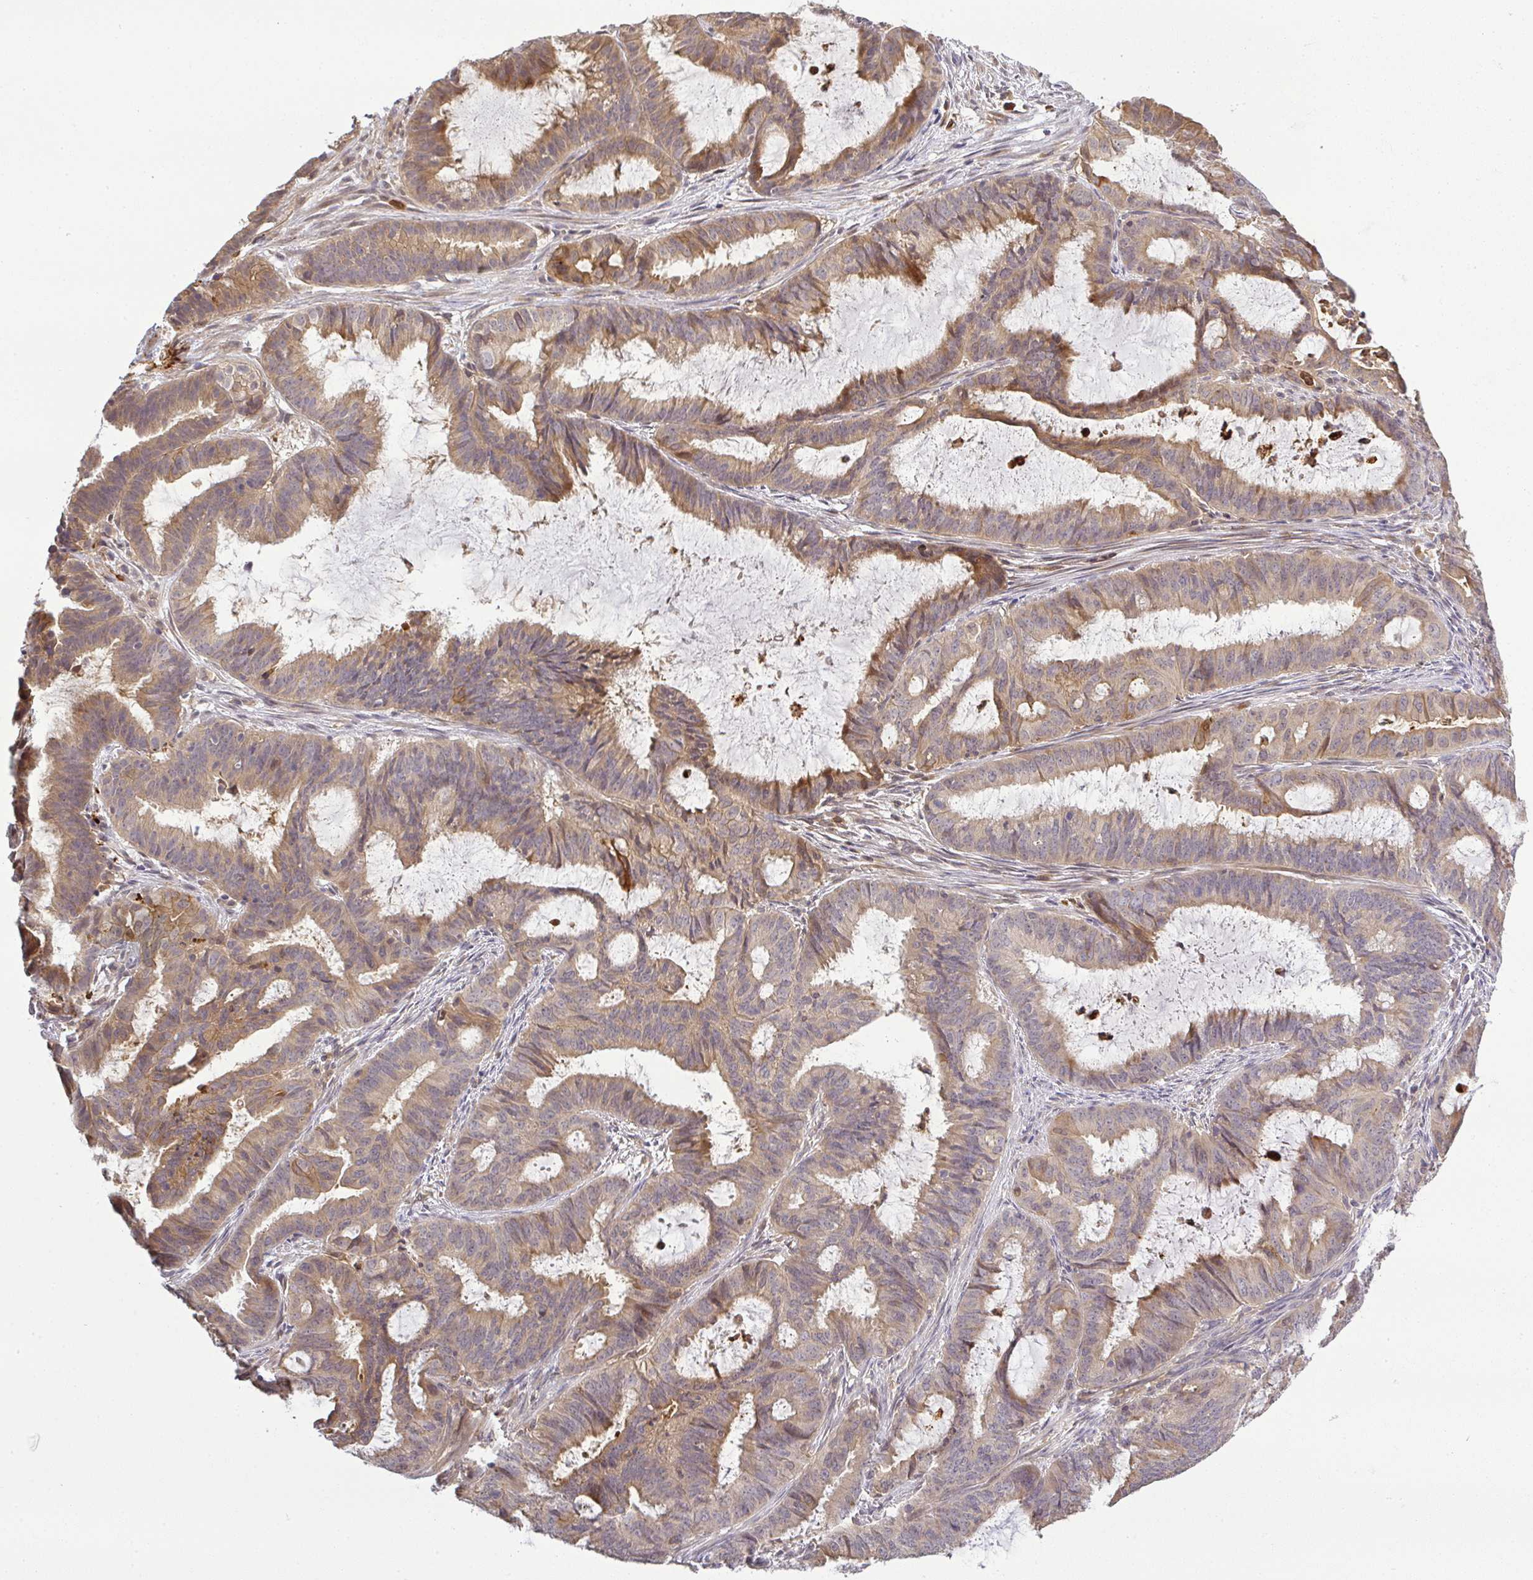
{"staining": {"intensity": "weak", "quantity": ">75%", "location": "cytoplasmic/membranous"}, "tissue": "endometrial cancer", "cell_type": "Tumor cells", "image_type": "cancer", "snomed": [{"axis": "morphology", "description": "Adenocarcinoma, NOS"}, {"axis": "topography", "description": "Endometrium"}], "caption": "Immunohistochemistry micrograph of neoplastic tissue: endometrial cancer stained using immunohistochemistry (IHC) reveals low levels of weak protein expression localized specifically in the cytoplasmic/membranous of tumor cells, appearing as a cytoplasmic/membranous brown color.", "gene": "FAM153A", "patient": {"sex": "female", "age": 51}}